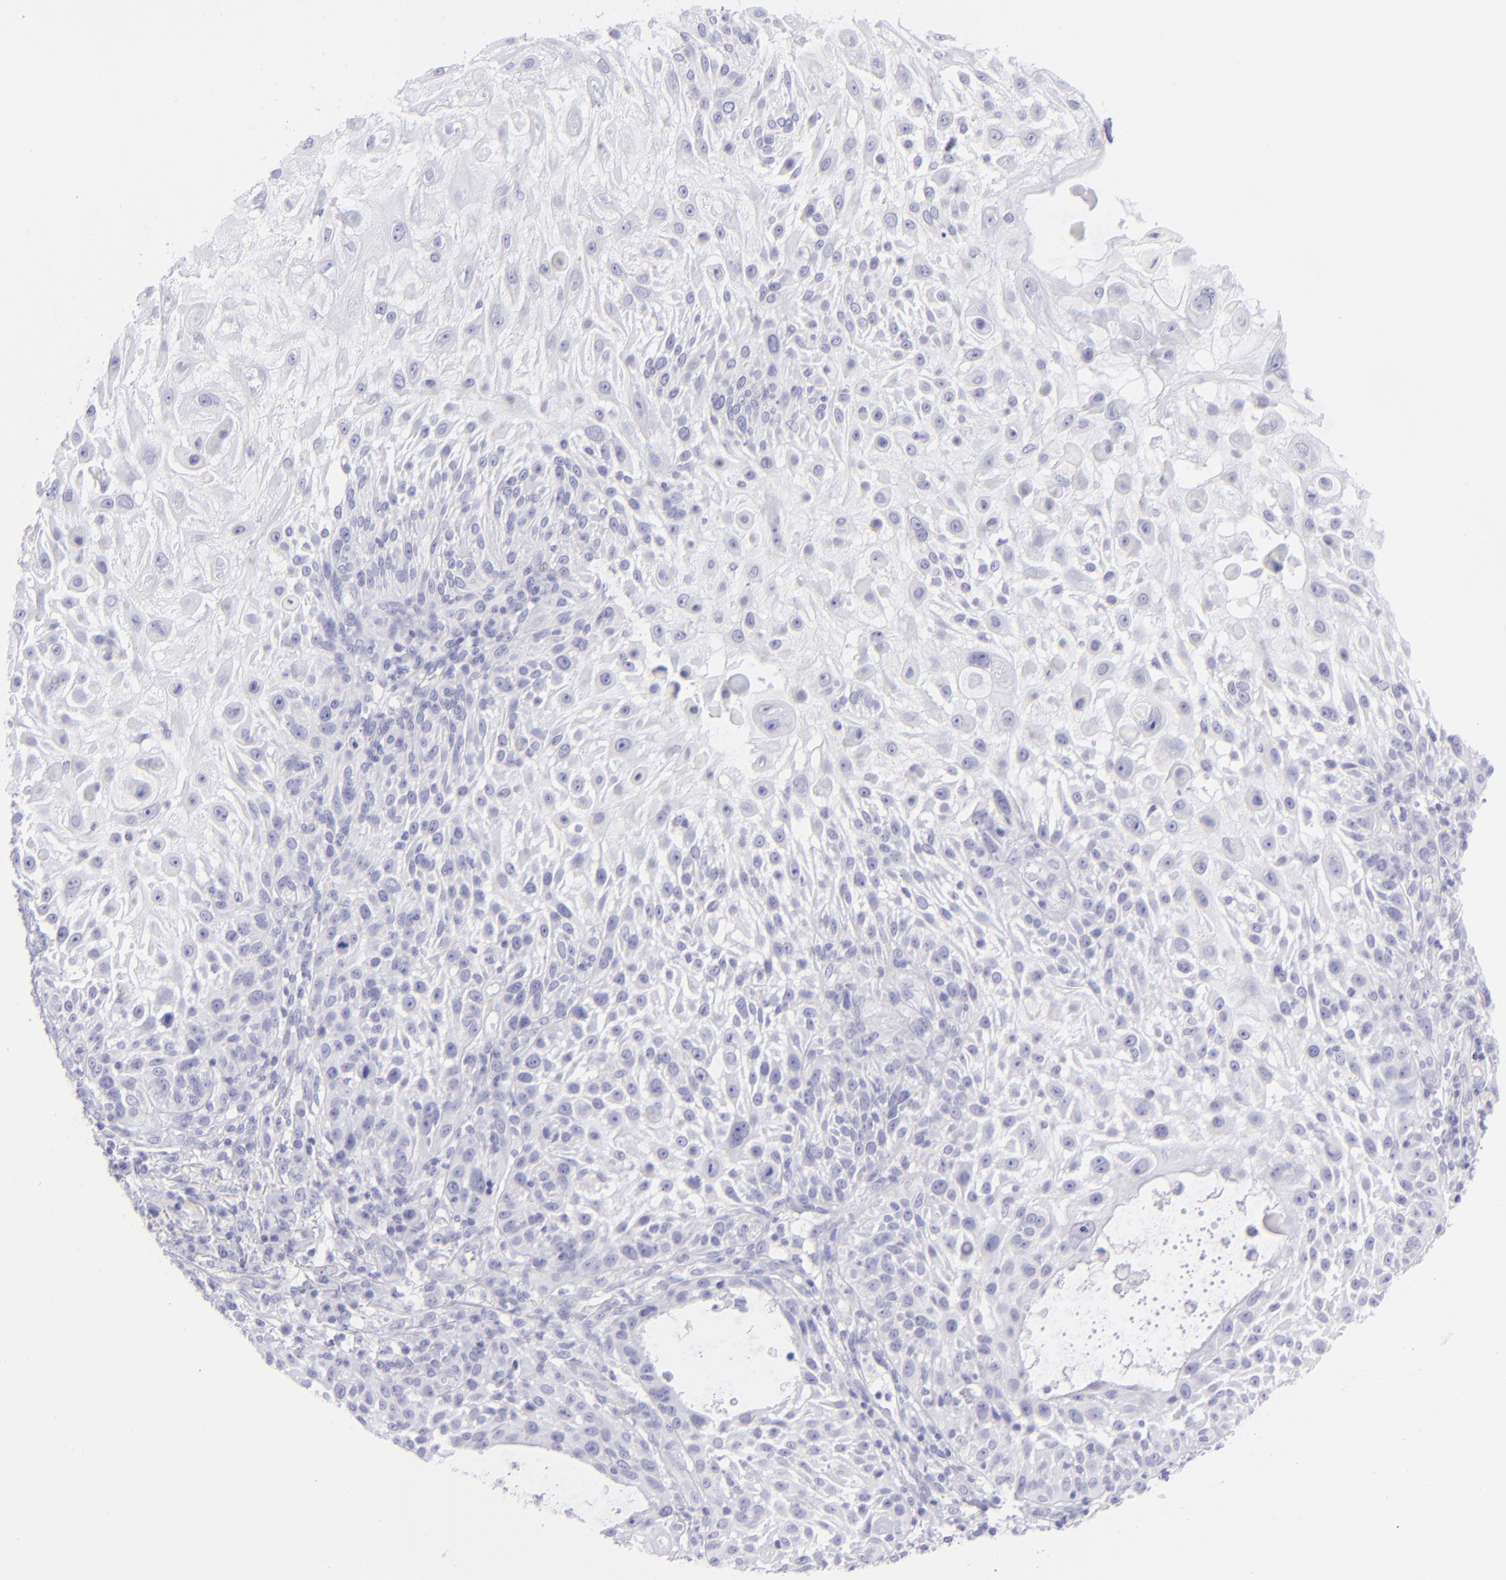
{"staining": {"intensity": "negative", "quantity": "none", "location": "none"}, "tissue": "skin cancer", "cell_type": "Tumor cells", "image_type": "cancer", "snomed": [{"axis": "morphology", "description": "Squamous cell carcinoma, NOS"}, {"axis": "topography", "description": "Skin"}], "caption": "There is no significant positivity in tumor cells of squamous cell carcinoma (skin).", "gene": "CD72", "patient": {"sex": "female", "age": 89}}